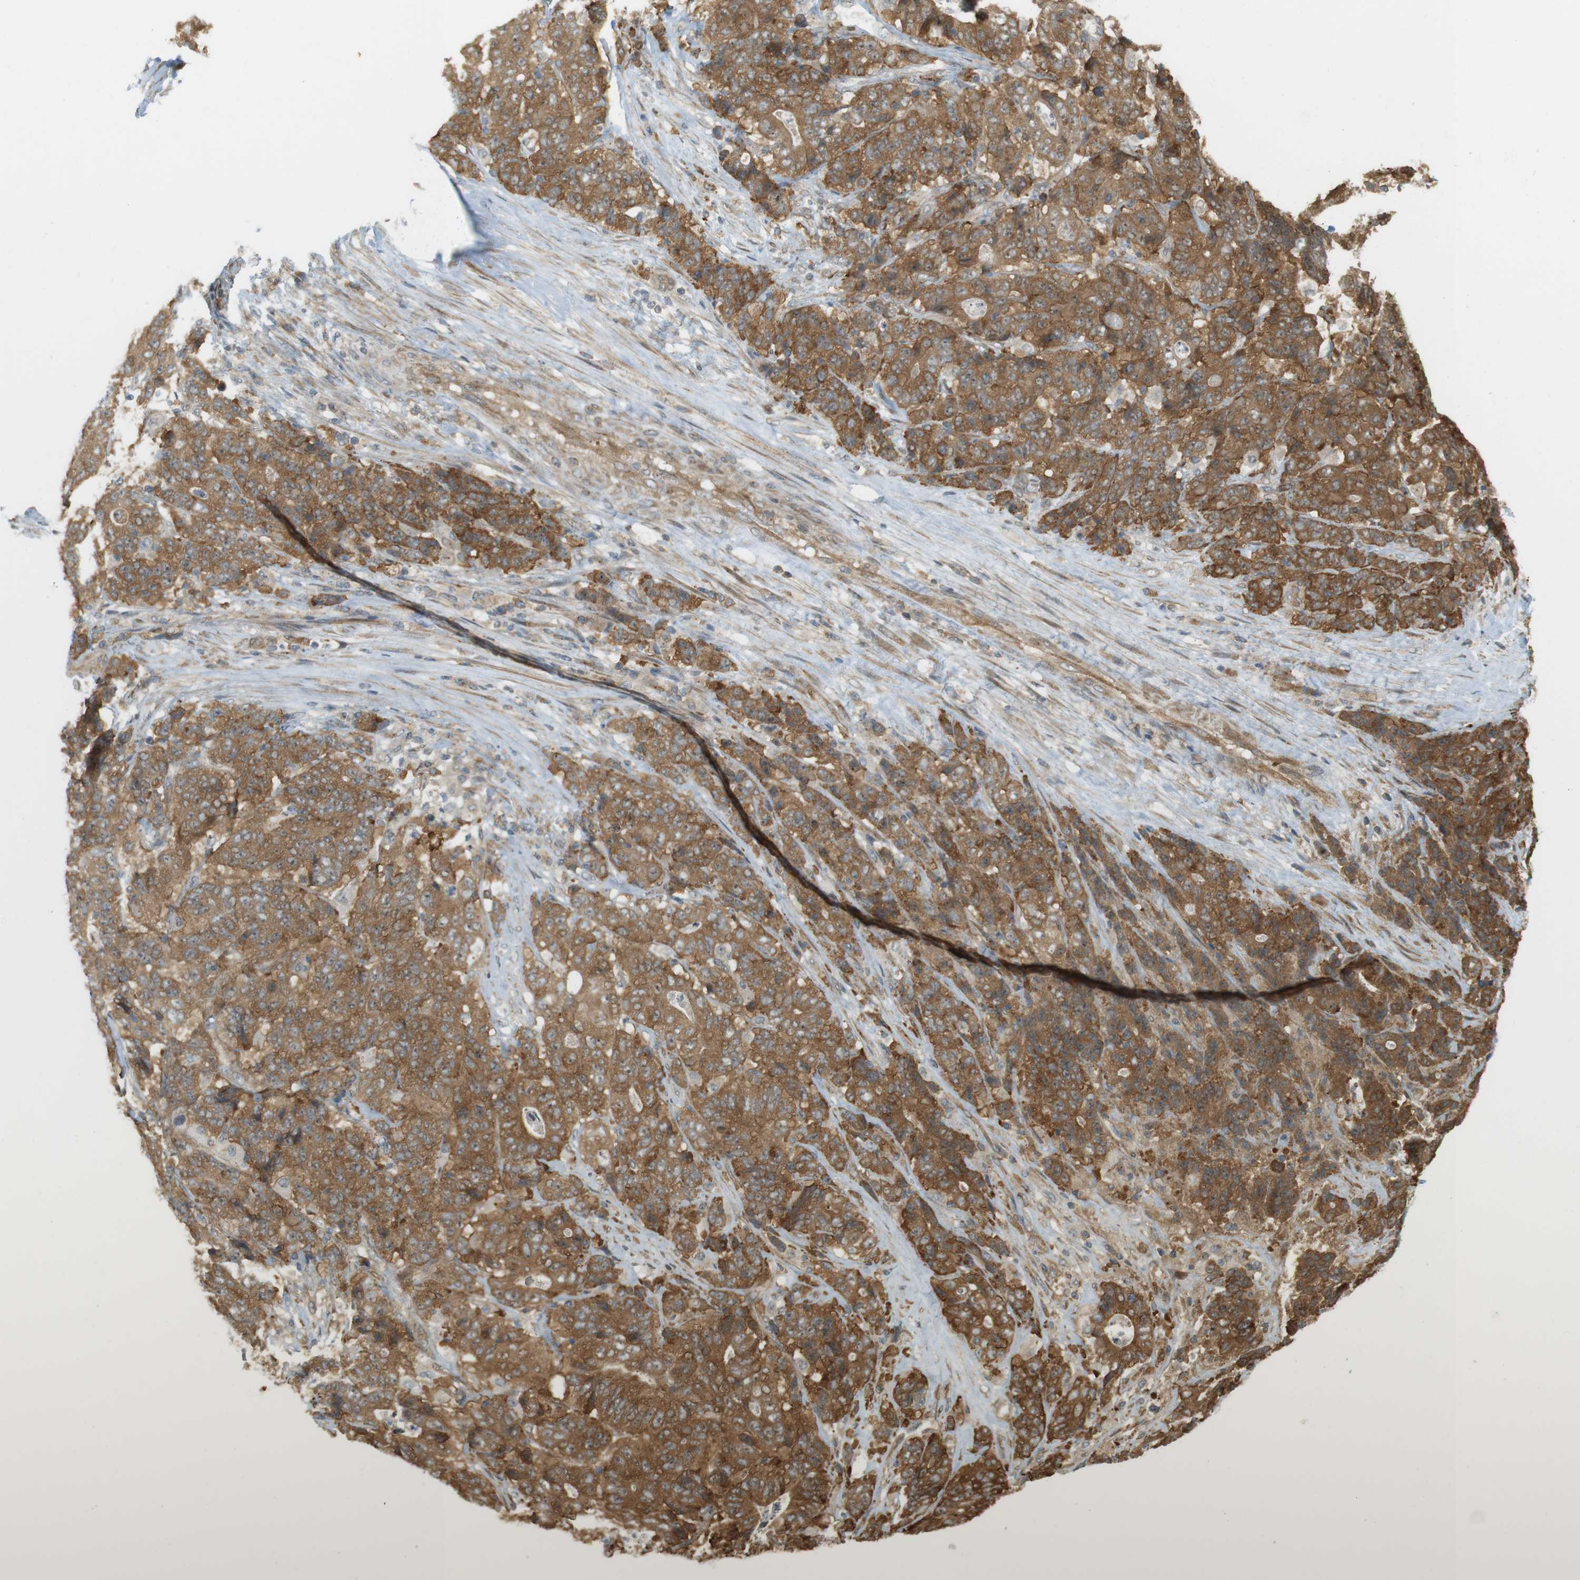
{"staining": {"intensity": "moderate", "quantity": ">75%", "location": "cytoplasmic/membranous,nuclear"}, "tissue": "stomach cancer", "cell_type": "Tumor cells", "image_type": "cancer", "snomed": [{"axis": "morphology", "description": "Adenocarcinoma, NOS"}, {"axis": "topography", "description": "Stomach"}], "caption": "Adenocarcinoma (stomach) tissue demonstrates moderate cytoplasmic/membranous and nuclear expression in about >75% of tumor cells", "gene": "PA2G4", "patient": {"sex": "female", "age": 73}}